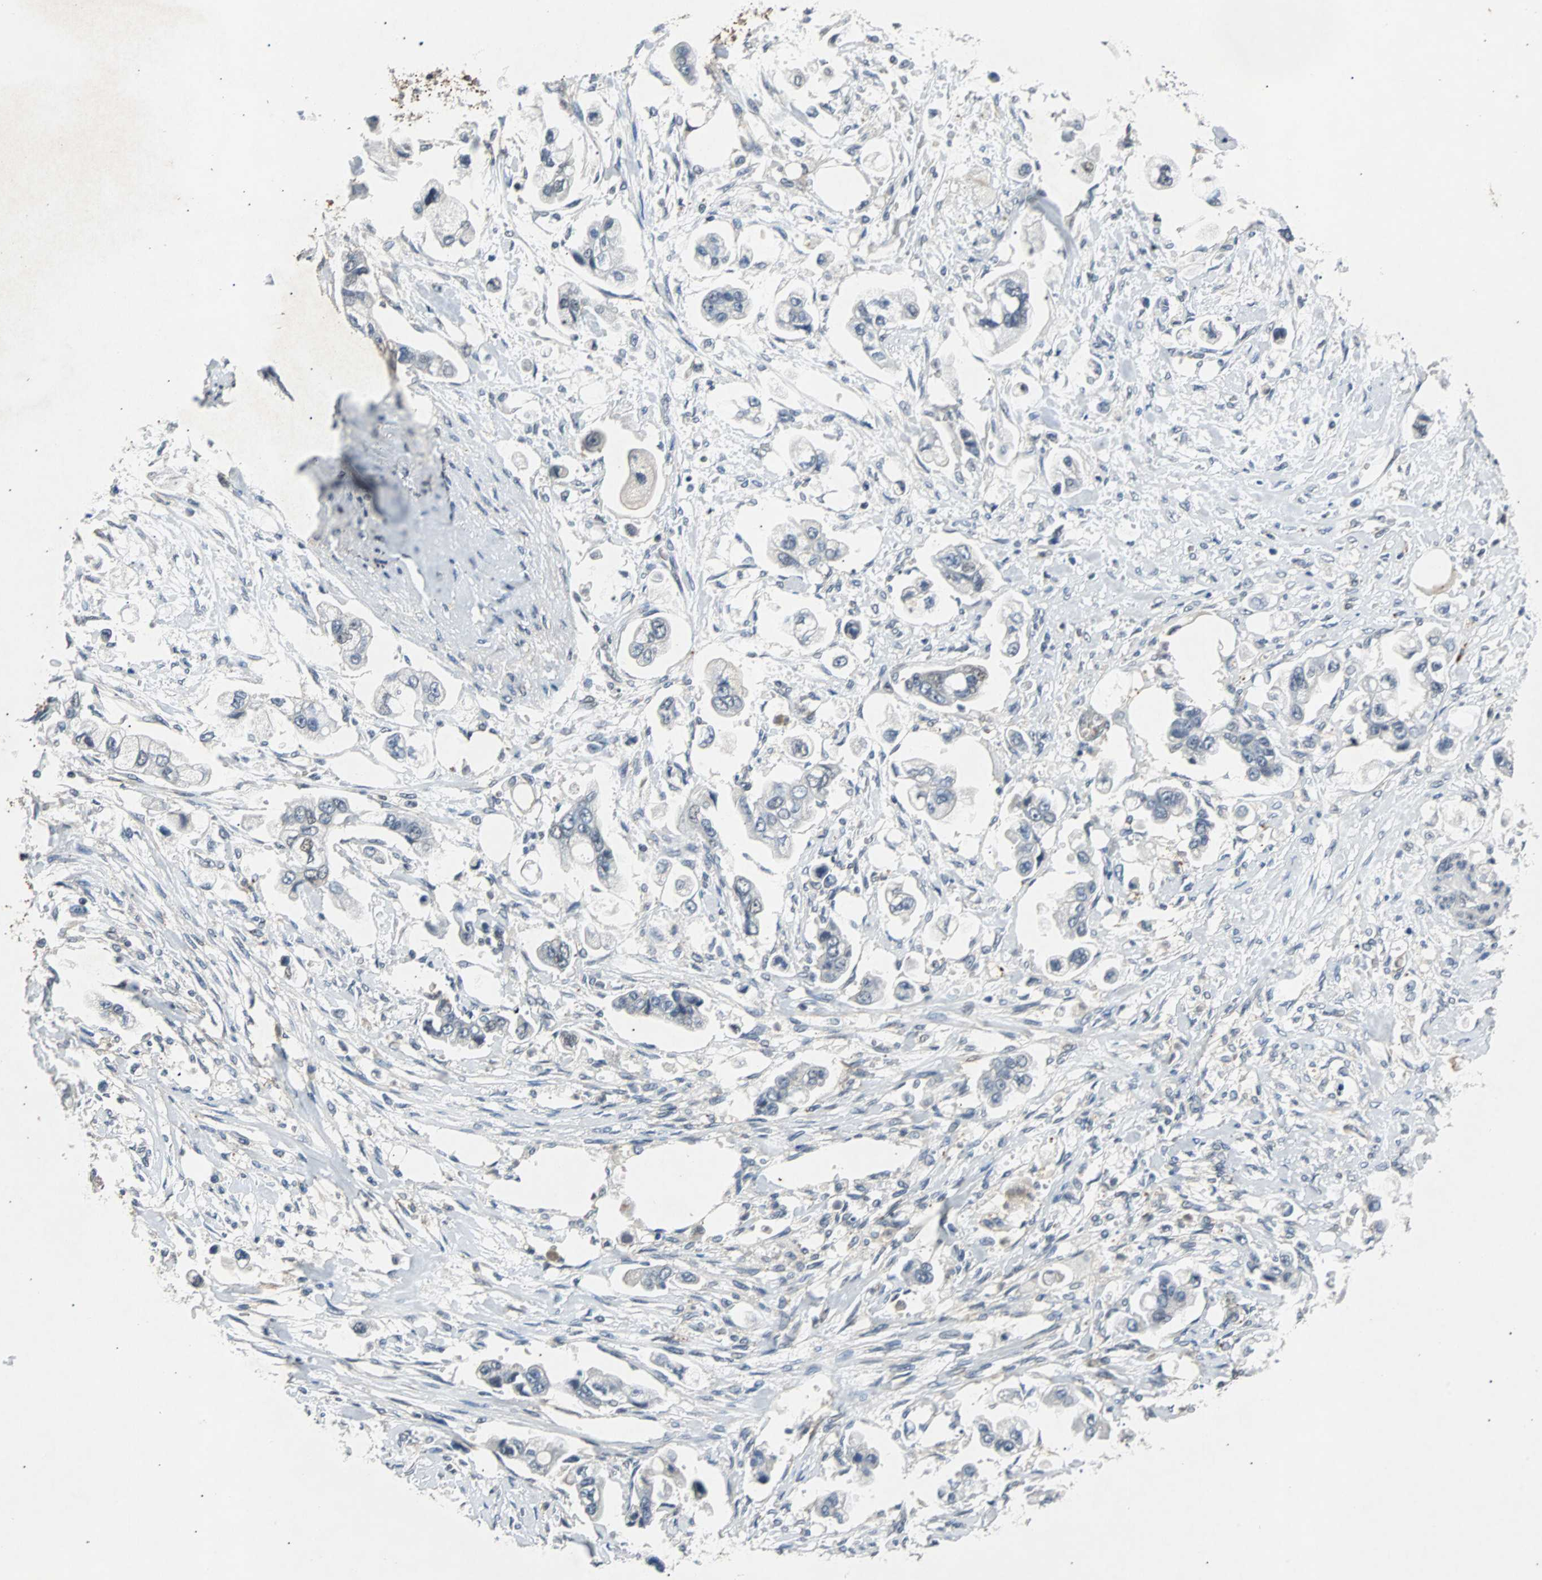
{"staining": {"intensity": "negative", "quantity": "none", "location": "none"}, "tissue": "stomach cancer", "cell_type": "Tumor cells", "image_type": "cancer", "snomed": [{"axis": "morphology", "description": "Adenocarcinoma, NOS"}, {"axis": "topography", "description": "Stomach"}], "caption": "Image shows no significant protein staining in tumor cells of adenocarcinoma (stomach). (IHC, brightfield microscopy, high magnification).", "gene": "PHC1", "patient": {"sex": "male", "age": 62}}